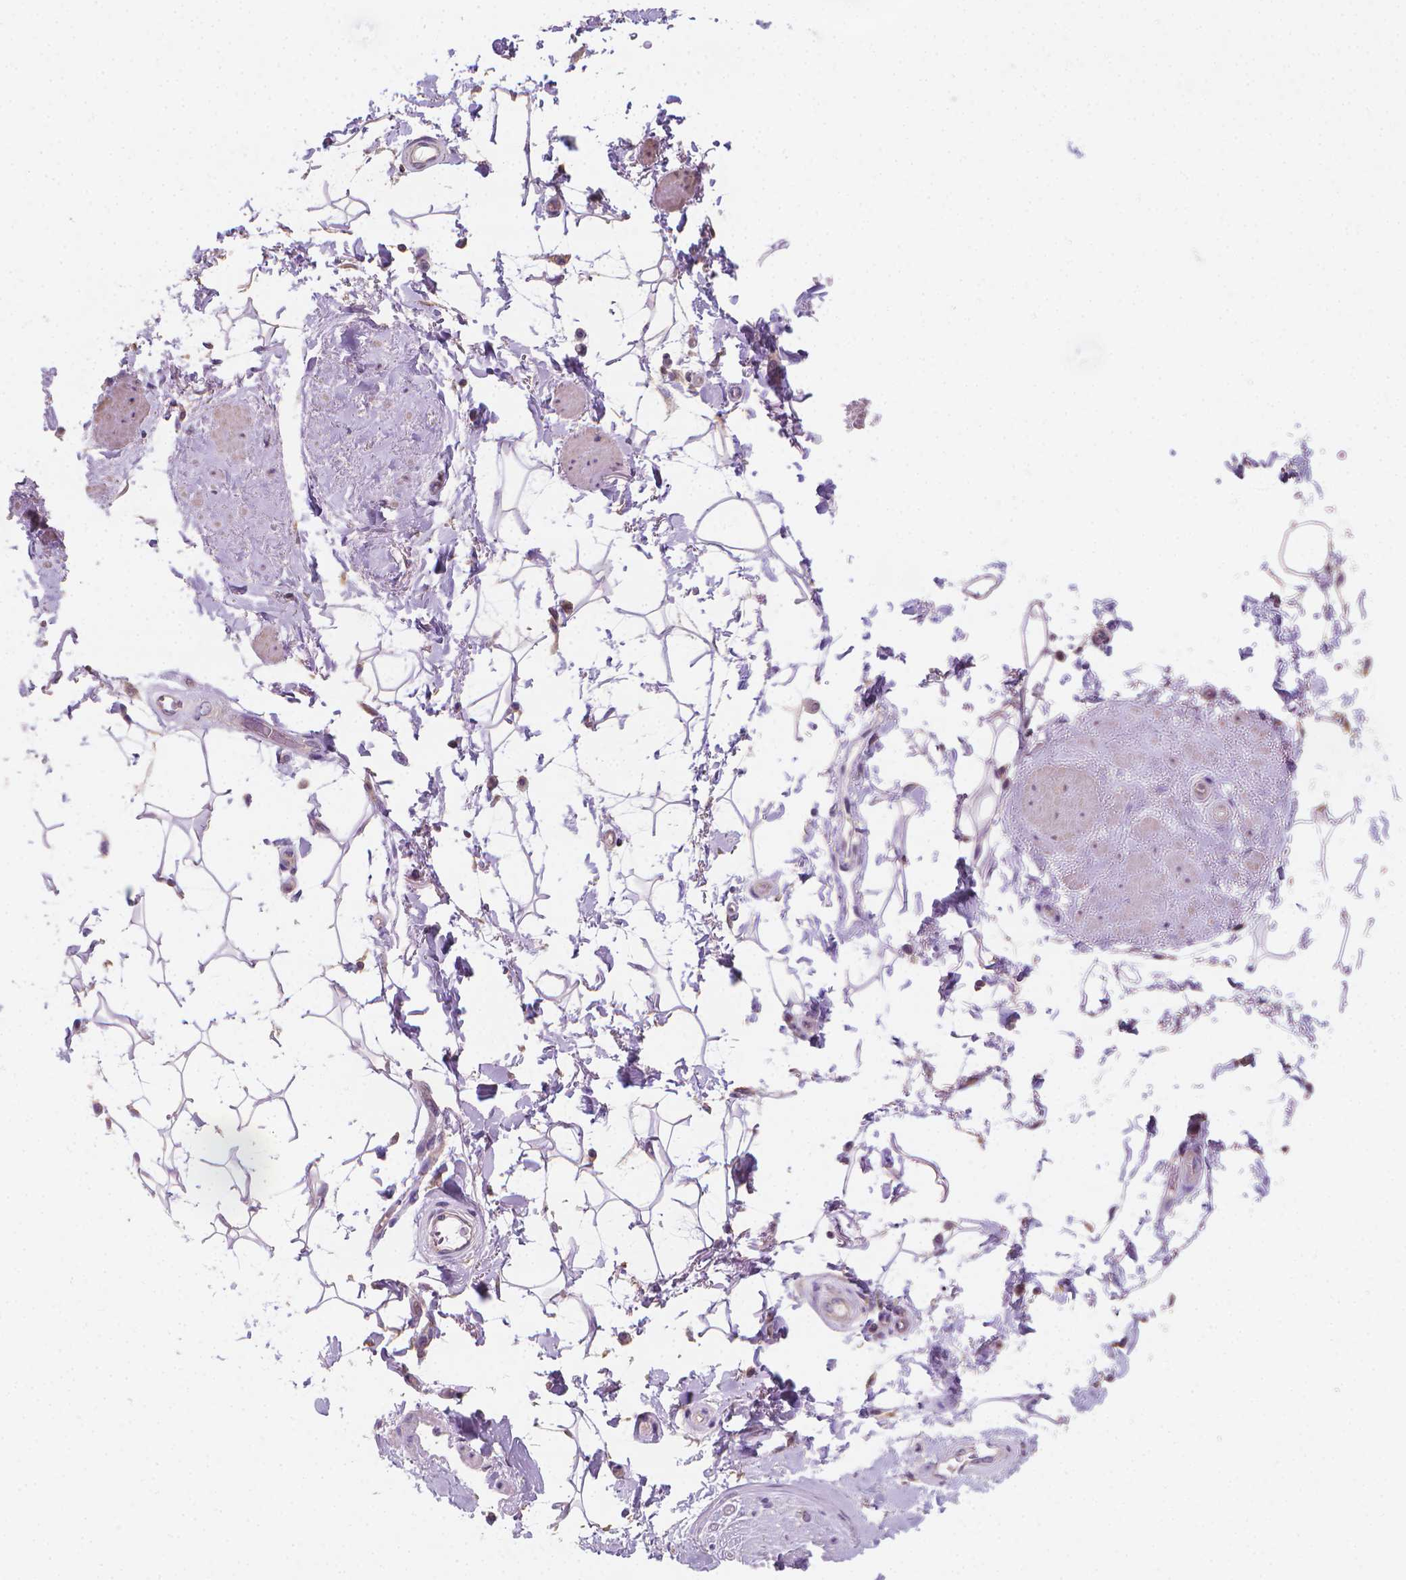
{"staining": {"intensity": "negative", "quantity": "none", "location": "none"}, "tissue": "adipose tissue", "cell_type": "Adipocytes", "image_type": "normal", "snomed": [{"axis": "morphology", "description": "Normal tissue, NOS"}, {"axis": "topography", "description": "Anal"}, {"axis": "topography", "description": "Peripheral nerve tissue"}], "caption": "Immunohistochemistry histopathology image of unremarkable adipose tissue: adipose tissue stained with DAB demonstrates no significant protein staining in adipocytes.", "gene": "CATIP", "patient": {"sex": "male", "age": 51}}